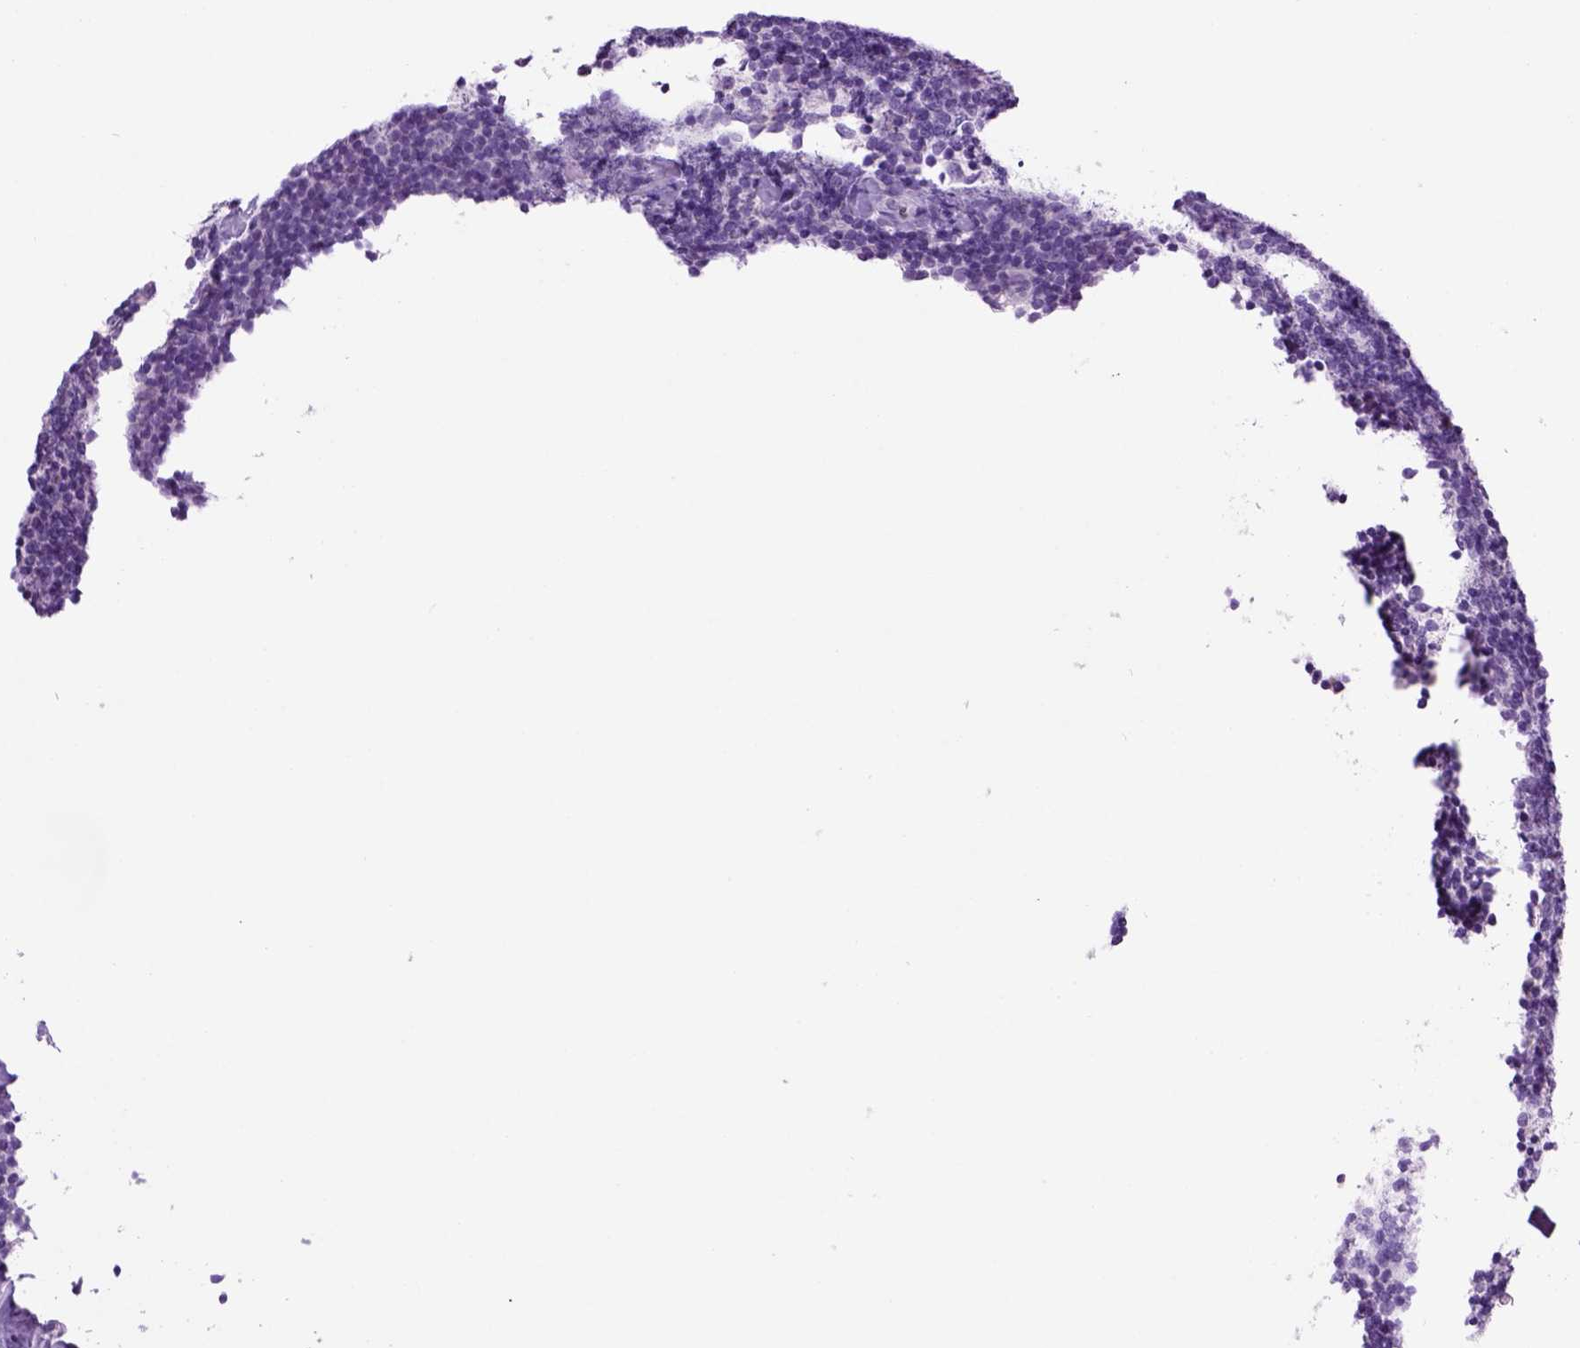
{"staining": {"intensity": "negative", "quantity": "none", "location": "none"}, "tissue": "lymphoma", "cell_type": "Tumor cells", "image_type": "cancer", "snomed": [{"axis": "morphology", "description": "Malignant lymphoma, non-Hodgkin's type, Low grade"}, {"axis": "topography", "description": "Lymph node"}], "caption": "Image shows no protein expression in tumor cells of lymphoma tissue.", "gene": "HHIPL2", "patient": {"sex": "female", "age": 56}}